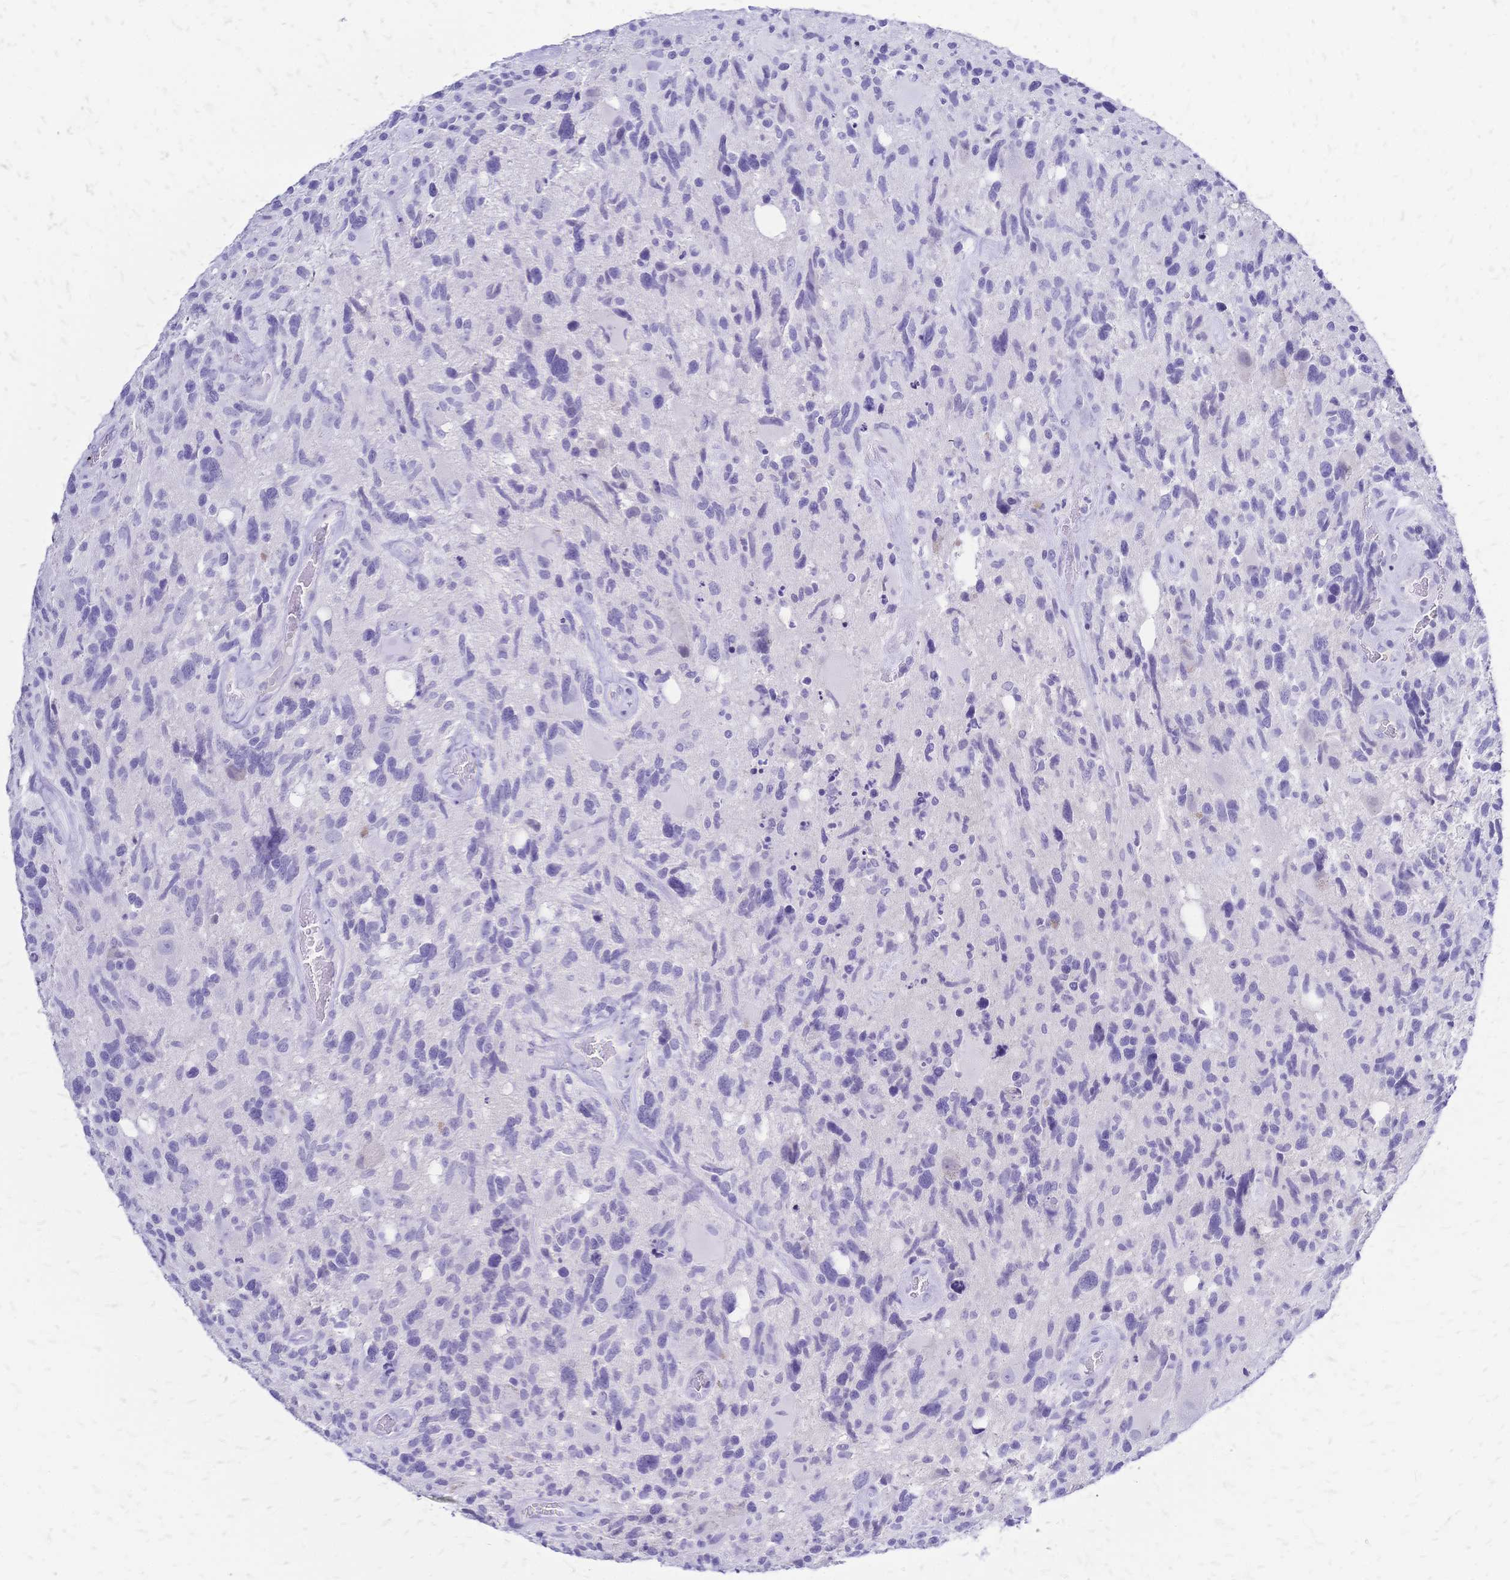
{"staining": {"intensity": "negative", "quantity": "none", "location": "none"}, "tissue": "glioma", "cell_type": "Tumor cells", "image_type": "cancer", "snomed": [{"axis": "morphology", "description": "Glioma, malignant, High grade"}, {"axis": "topography", "description": "Brain"}], "caption": "The micrograph shows no significant positivity in tumor cells of malignant glioma (high-grade).", "gene": "FA2H", "patient": {"sex": "male", "age": 49}}